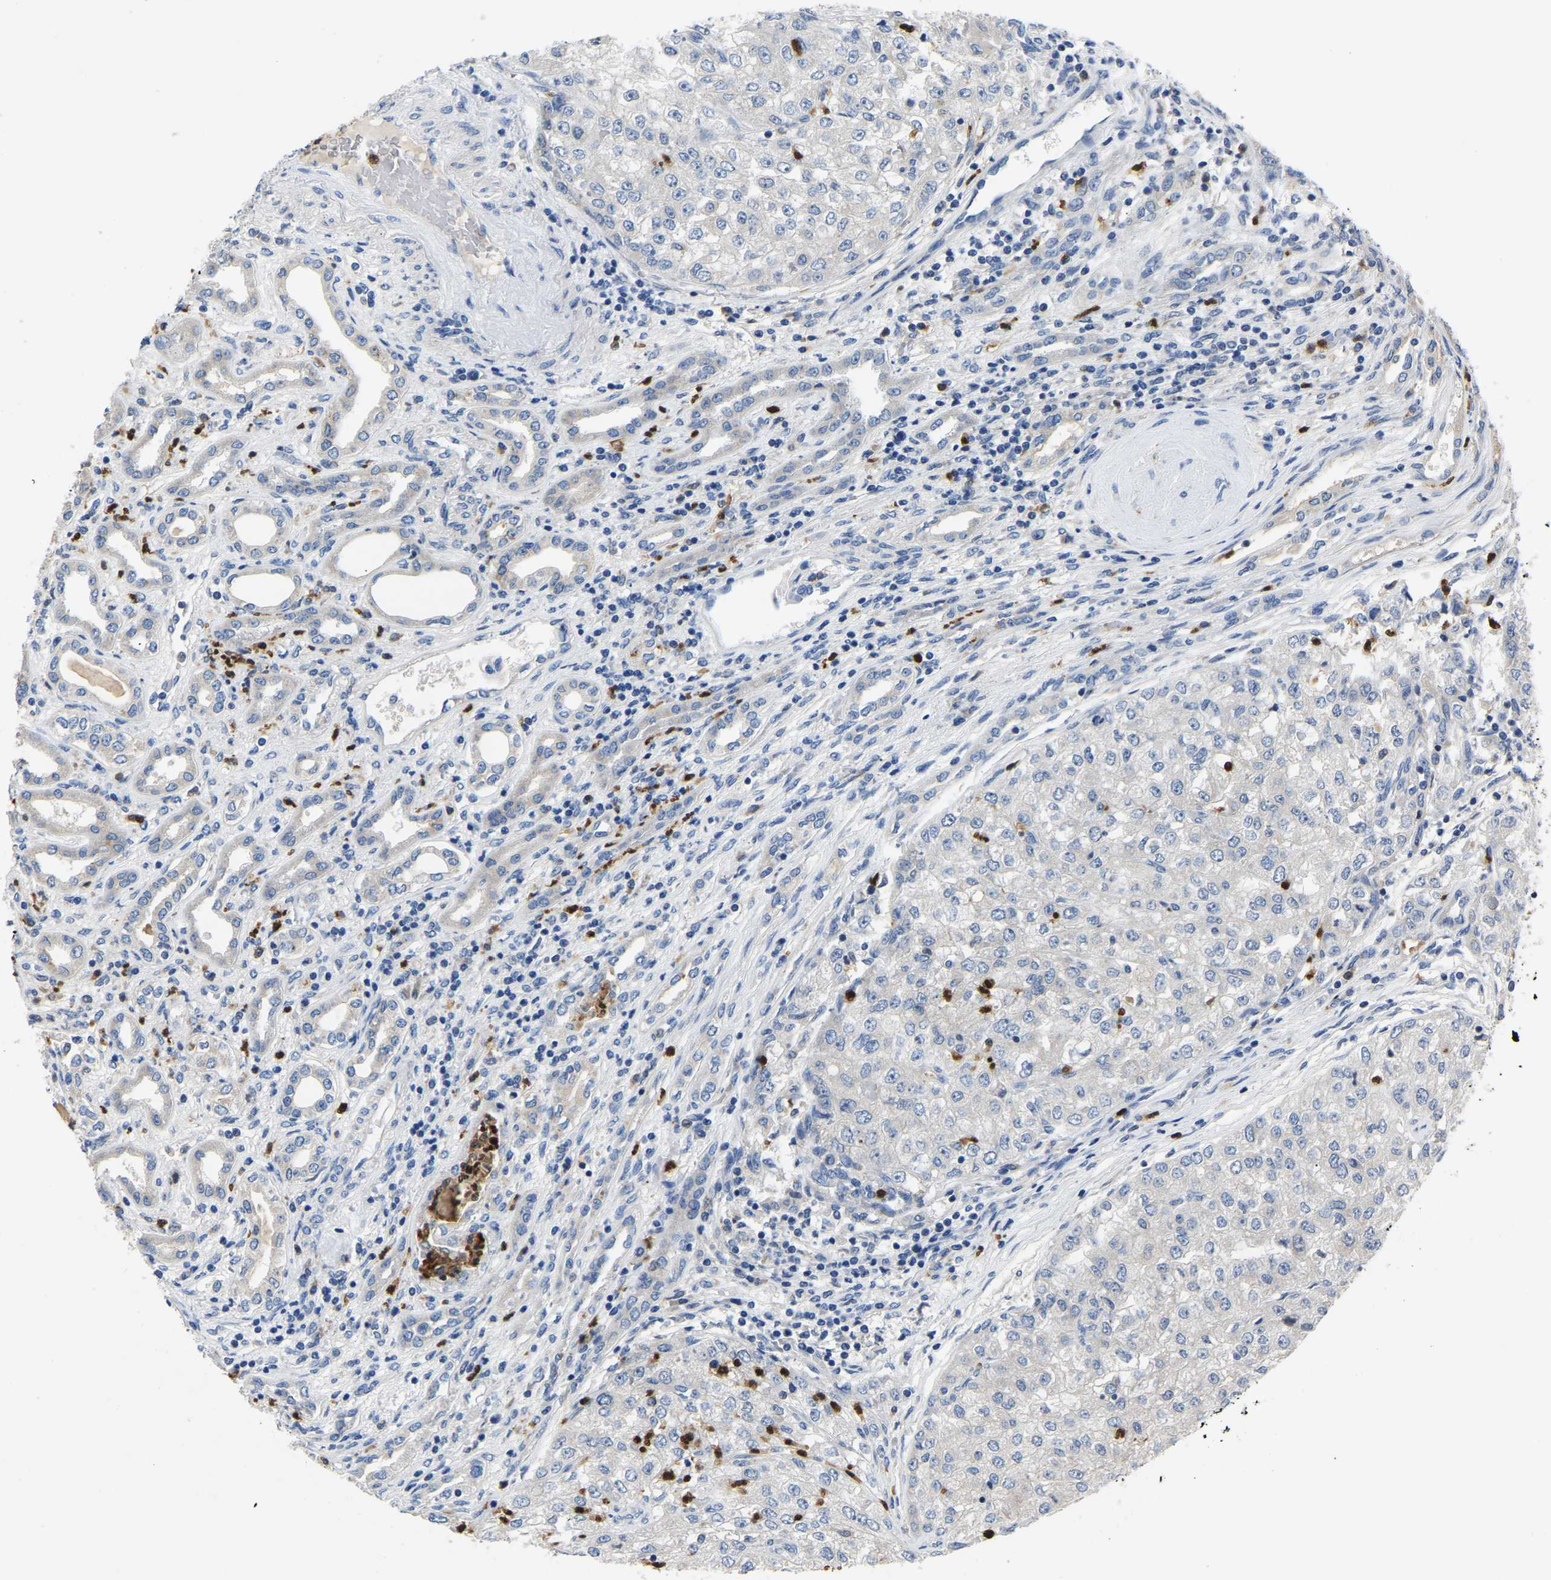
{"staining": {"intensity": "negative", "quantity": "none", "location": "none"}, "tissue": "renal cancer", "cell_type": "Tumor cells", "image_type": "cancer", "snomed": [{"axis": "morphology", "description": "Adenocarcinoma, NOS"}, {"axis": "topography", "description": "Kidney"}], "caption": "This is an IHC histopathology image of human renal cancer. There is no expression in tumor cells.", "gene": "TOR1B", "patient": {"sex": "female", "age": 54}}